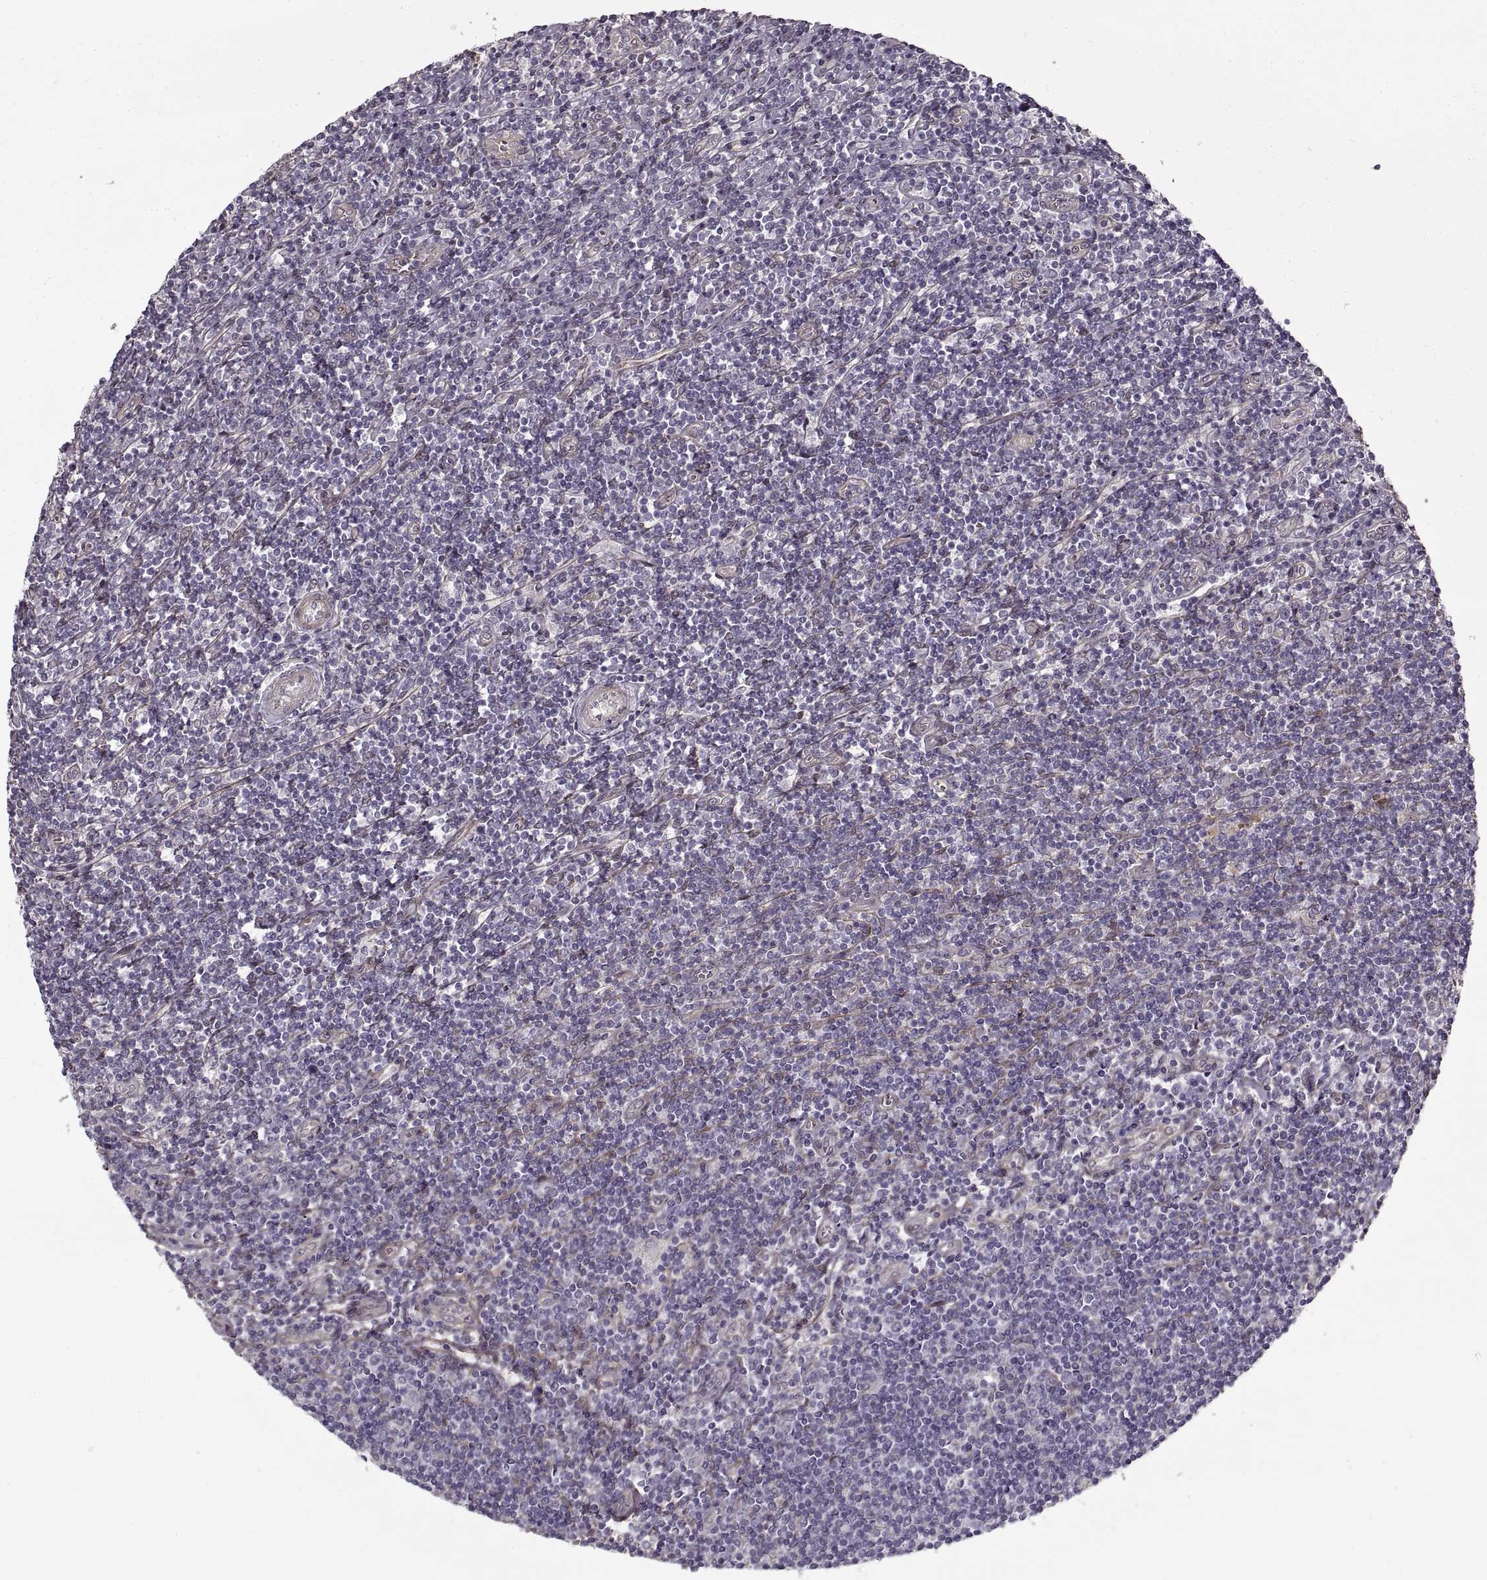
{"staining": {"intensity": "negative", "quantity": "none", "location": "none"}, "tissue": "lymphoma", "cell_type": "Tumor cells", "image_type": "cancer", "snomed": [{"axis": "morphology", "description": "Hodgkin's disease, NOS"}, {"axis": "topography", "description": "Lymph node"}], "caption": "Immunohistochemistry (IHC) image of neoplastic tissue: human Hodgkin's disease stained with DAB (3,3'-diaminobenzidine) exhibits no significant protein positivity in tumor cells.", "gene": "LAMB2", "patient": {"sex": "male", "age": 40}}